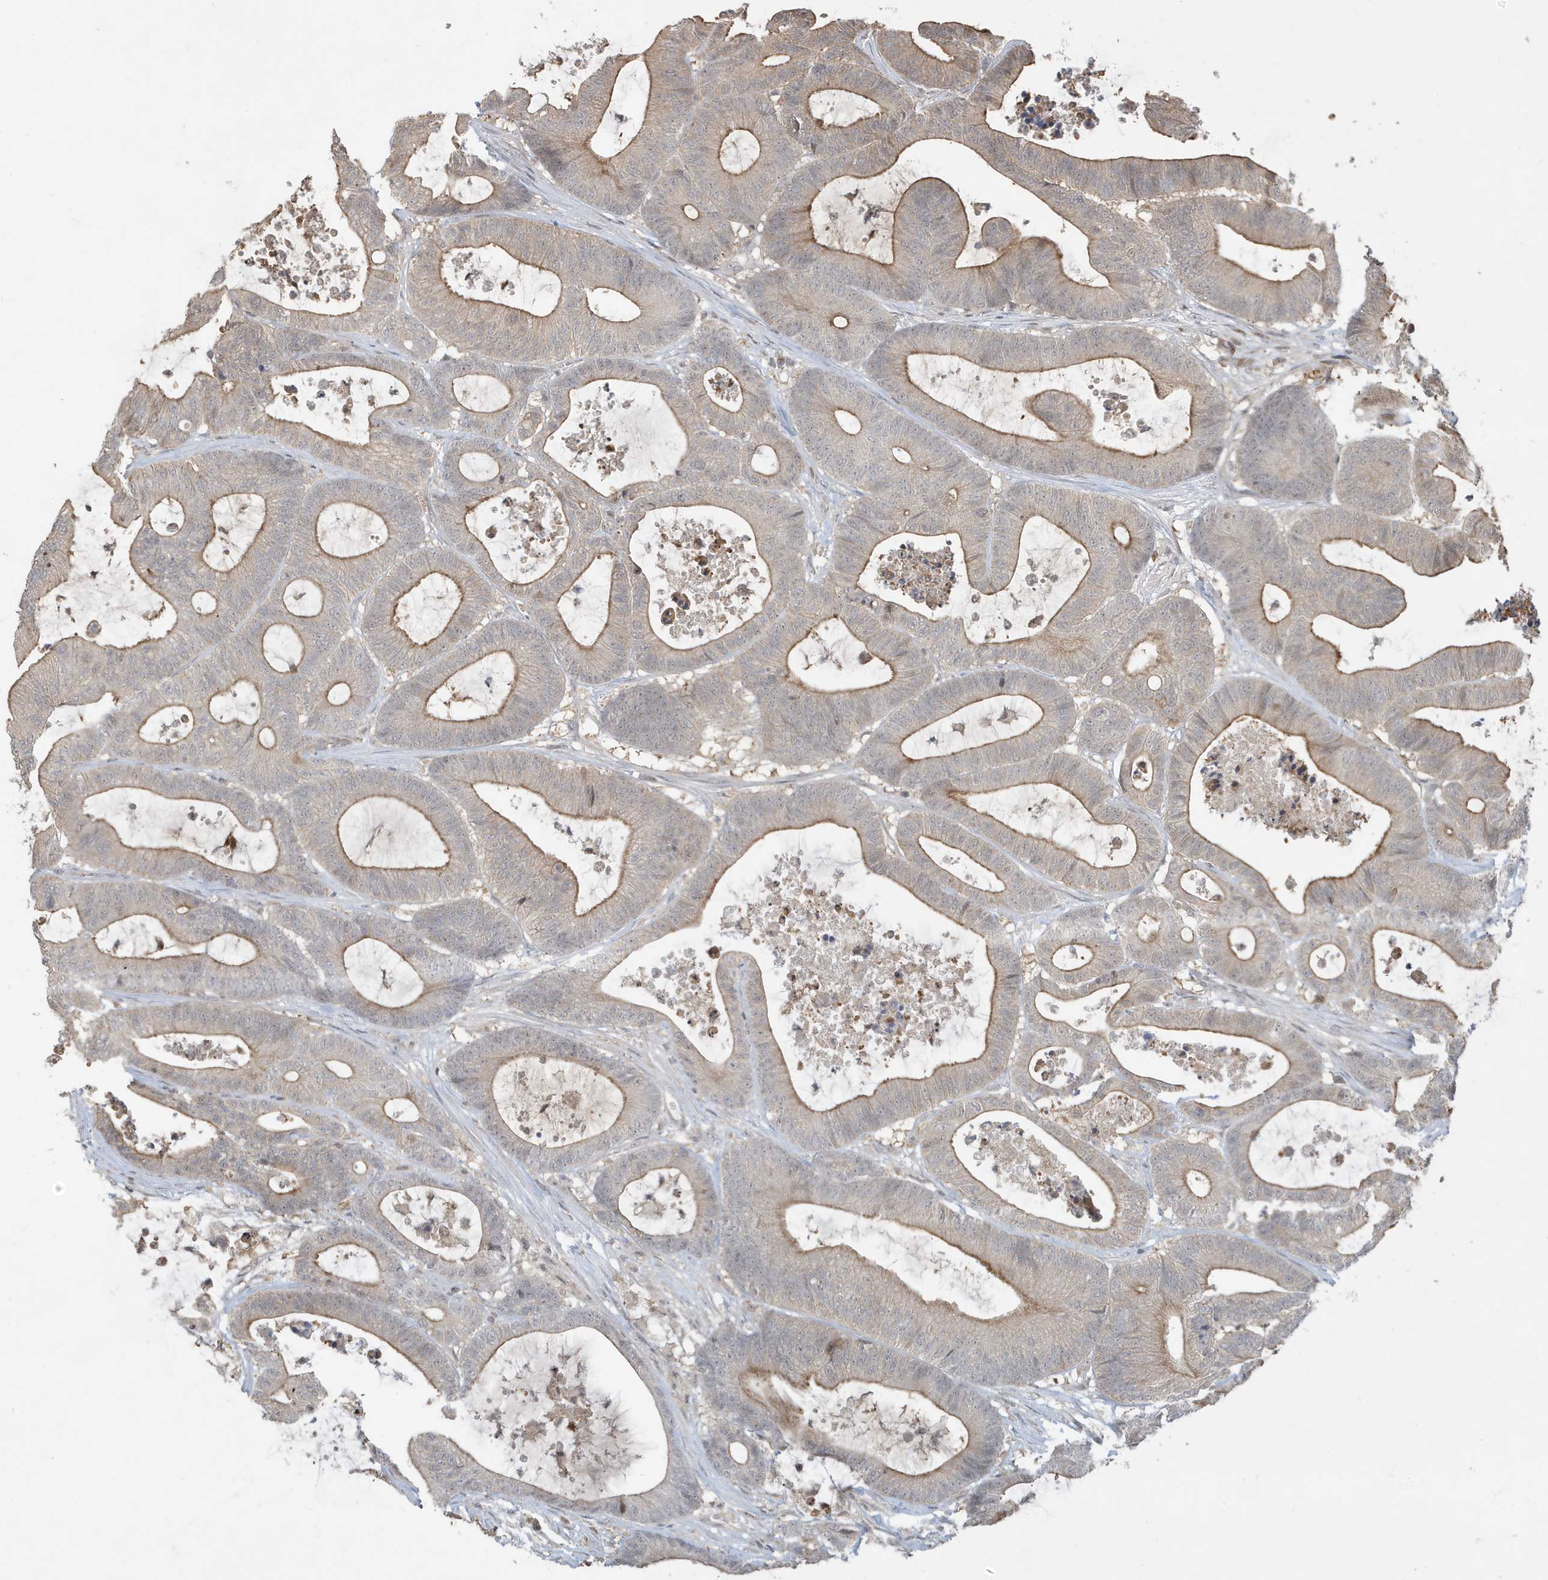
{"staining": {"intensity": "moderate", "quantity": "25%-75%", "location": "cytoplasmic/membranous"}, "tissue": "colorectal cancer", "cell_type": "Tumor cells", "image_type": "cancer", "snomed": [{"axis": "morphology", "description": "Adenocarcinoma, NOS"}, {"axis": "topography", "description": "Colon"}], "caption": "Brown immunohistochemical staining in human colorectal adenocarcinoma exhibits moderate cytoplasmic/membranous expression in about 25%-75% of tumor cells. The staining is performed using DAB brown chromogen to label protein expression. The nuclei are counter-stained blue using hematoxylin.", "gene": "PRRT3", "patient": {"sex": "female", "age": 84}}